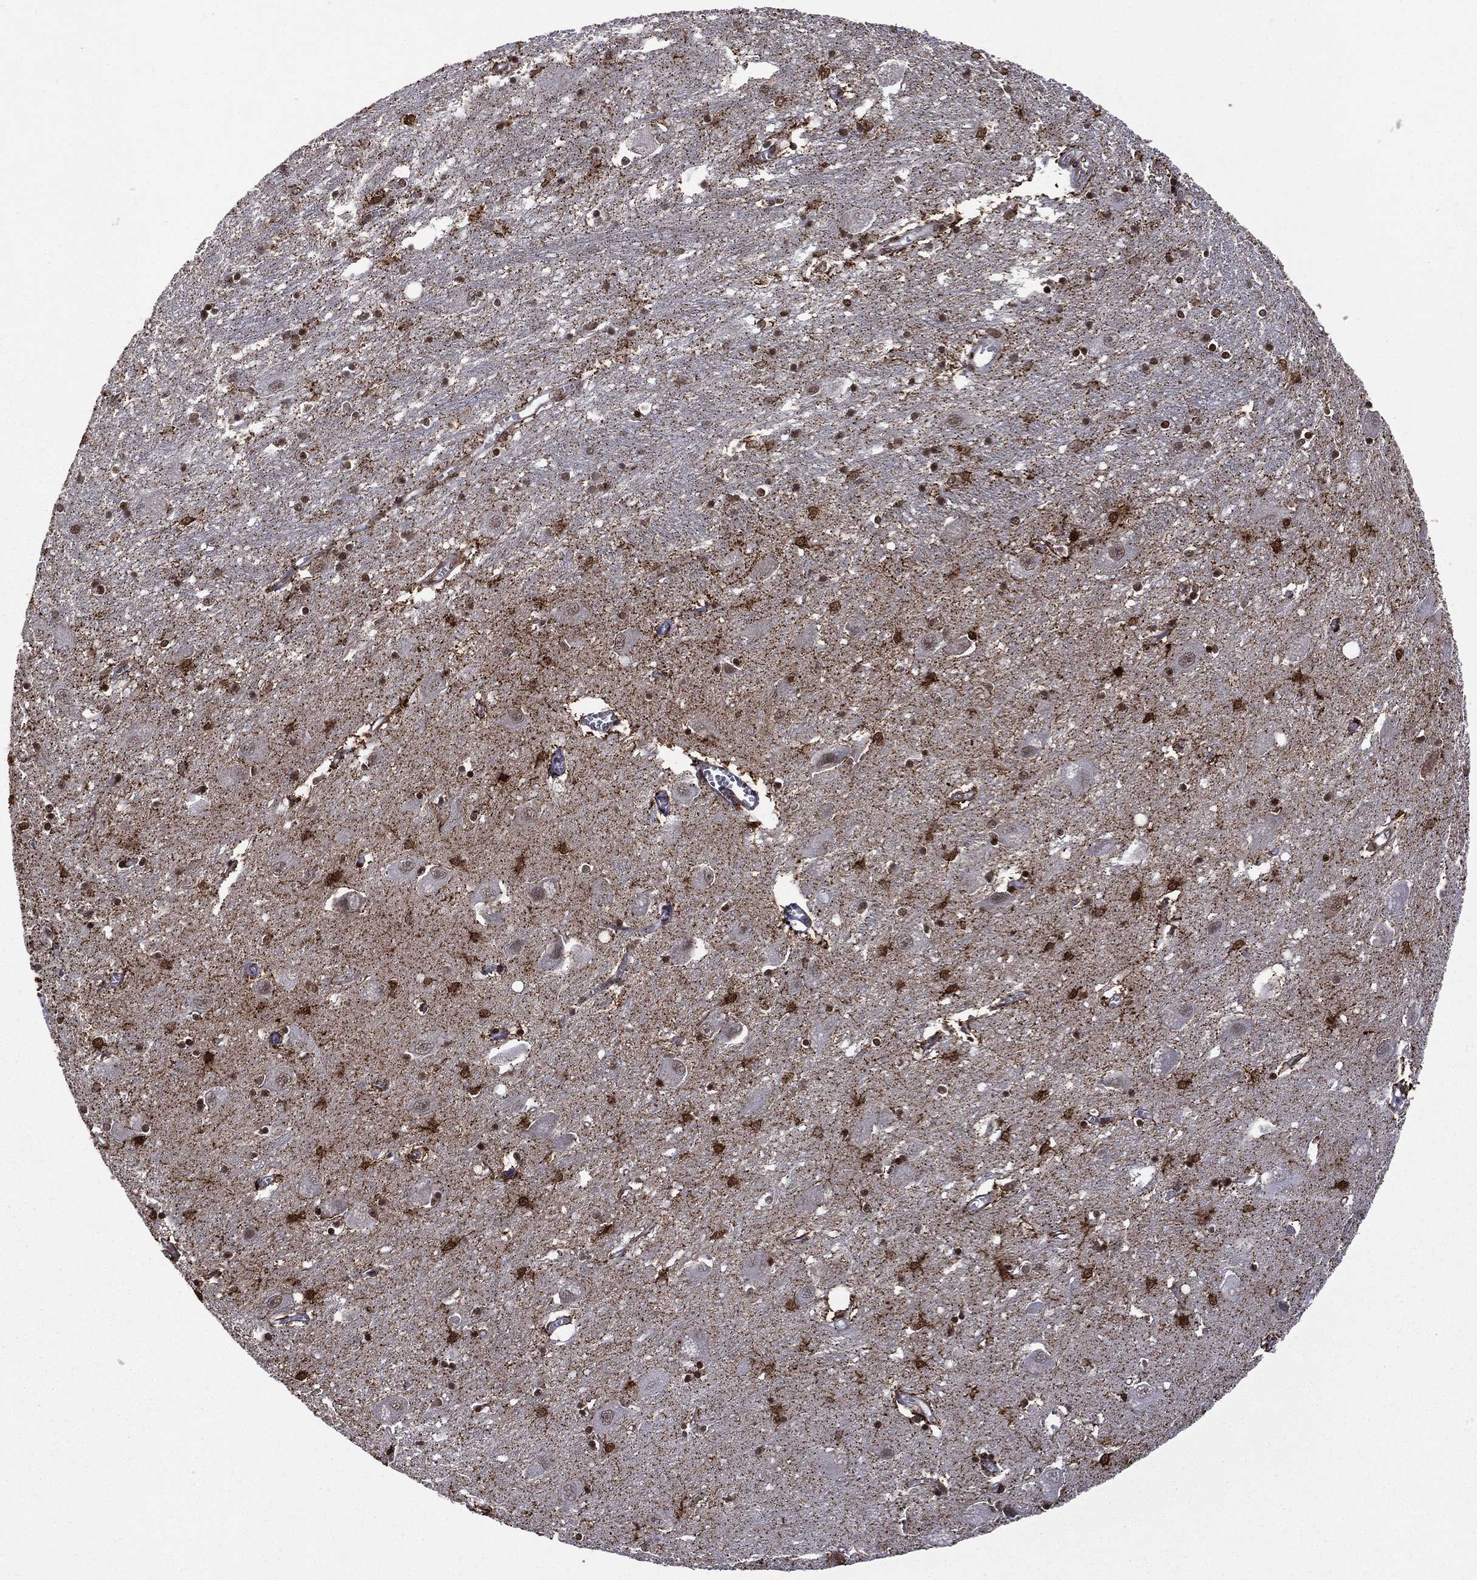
{"staining": {"intensity": "strong", "quantity": ">75%", "location": "cytoplasmic/membranous,nuclear"}, "tissue": "caudate", "cell_type": "Glial cells", "image_type": "normal", "snomed": [{"axis": "morphology", "description": "Normal tissue, NOS"}, {"axis": "topography", "description": "Lateral ventricle wall"}], "caption": "Caudate stained with a brown dye exhibits strong cytoplasmic/membranous,nuclear positive staining in about >75% of glial cells.", "gene": "C5orf24", "patient": {"sex": "male", "age": 54}}